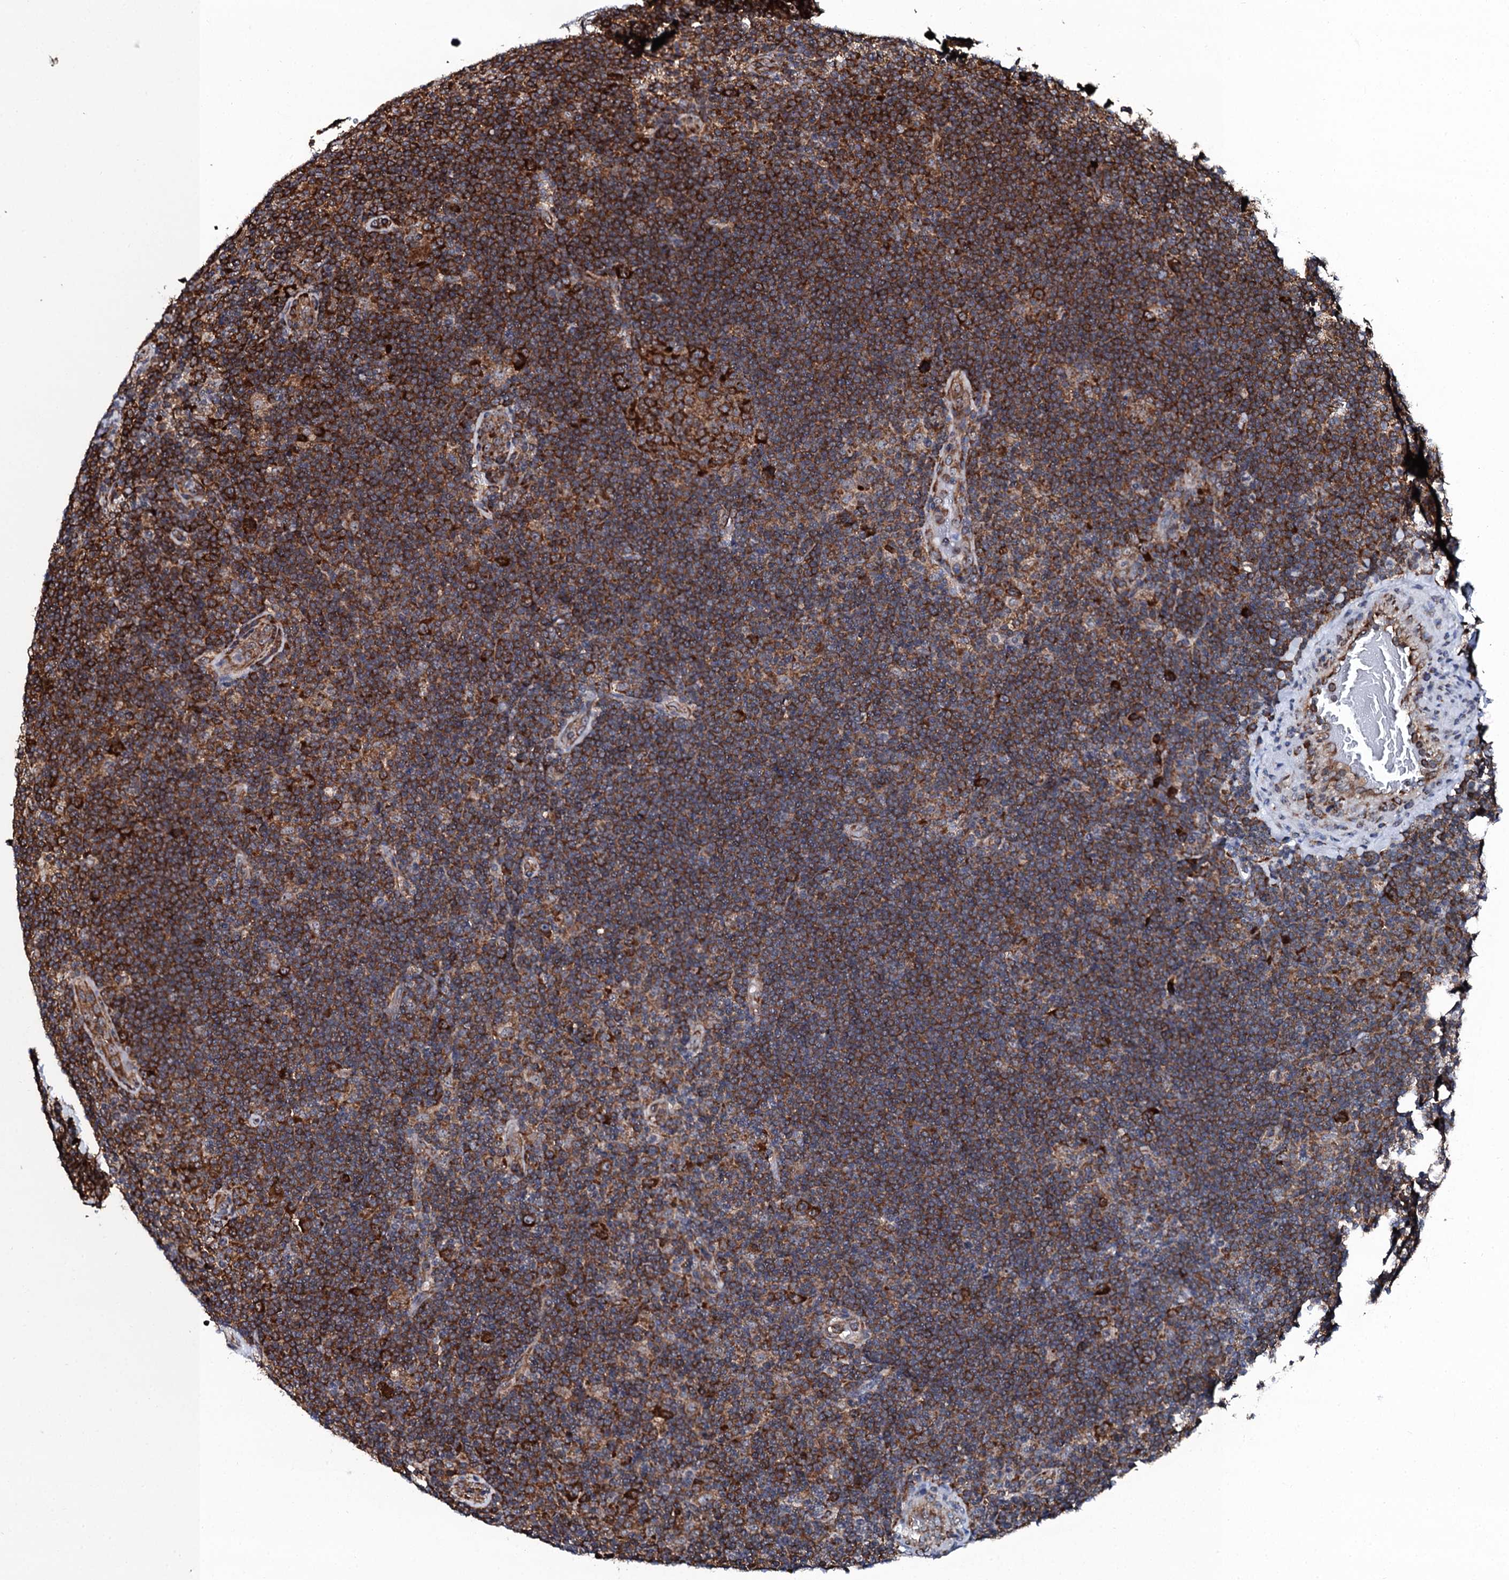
{"staining": {"intensity": "strong", "quantity": ">75%", "location": "cytoplasmic/membranous"}, "tissue": "lymphoma", "cell_type": "Tumor cells", "image_type": "cancer", "snomed": [{"axis": "morphology", "description": "Hodgkin's disease, NOS"}, {"axis": "topography", "description": "Lymph node"}], "caption": "A brown stain labels strong cytoplasmic/membranous staining of a protein in human lymphoma tumor cells.", "gene": "SPTY2D1", "patient": {"sex": "female", "age": 57}}